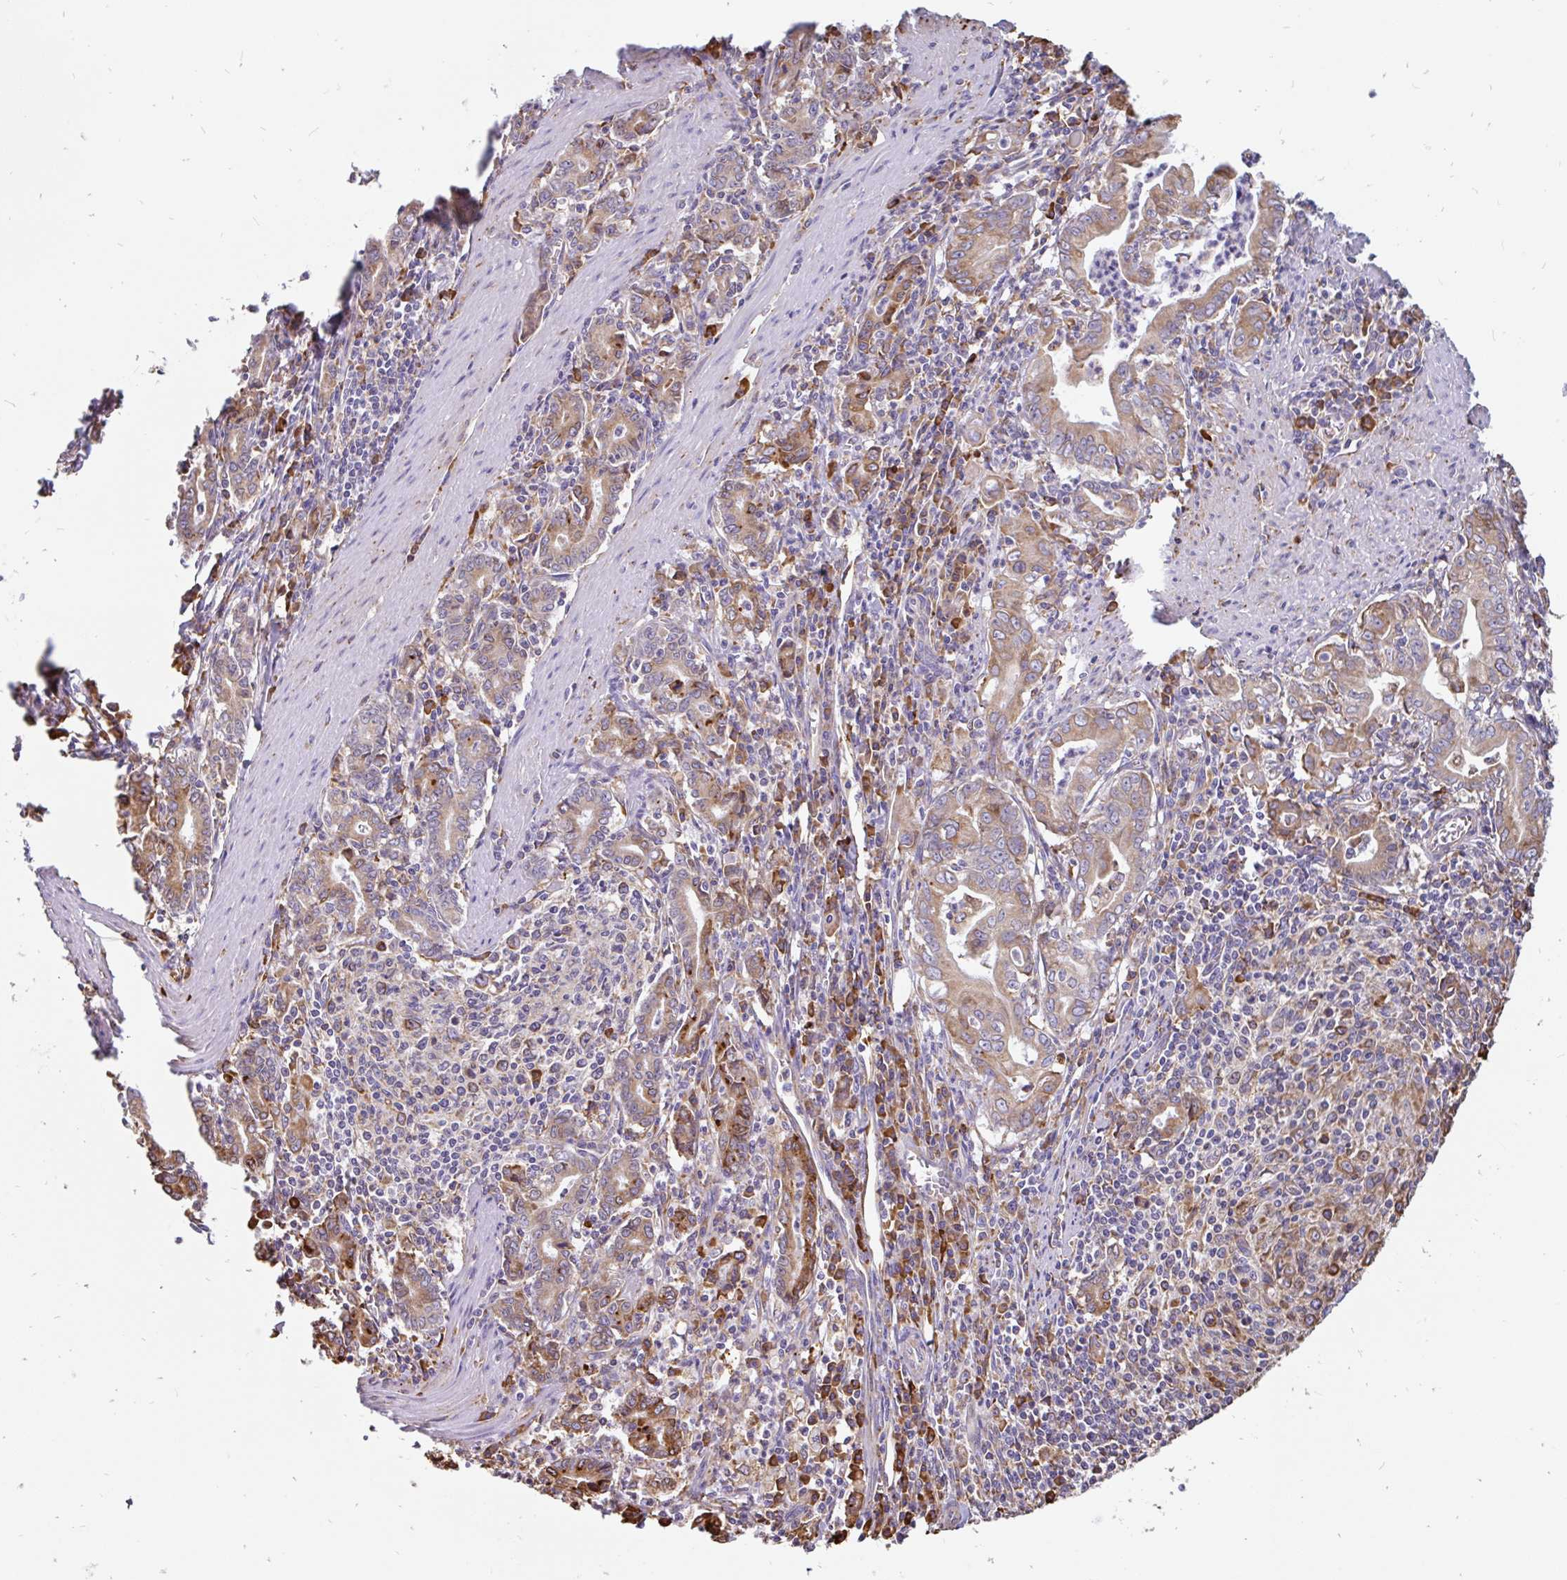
{"staining": {"intensity": "moderate", "quantity": ">75%", "location": "cytoplasmic/membranous"}, "tissue": "stomach cancer", "cell_type": "Tumor cells", "image_type": "cancer", "snomed": [{"axis": "morphology", "description": "Adenocarcinoma, NOS"}, {"axis": "topography", "description": "Stomach, upper"}], "caption": "Tumor cells reveal medium levels of moderate cytoplasmic/membranous expression in approximately >75% of cells in stomach adenocarcinoma.", "gene": "EML5", "patient": {"sex": "female", "age": 79}}